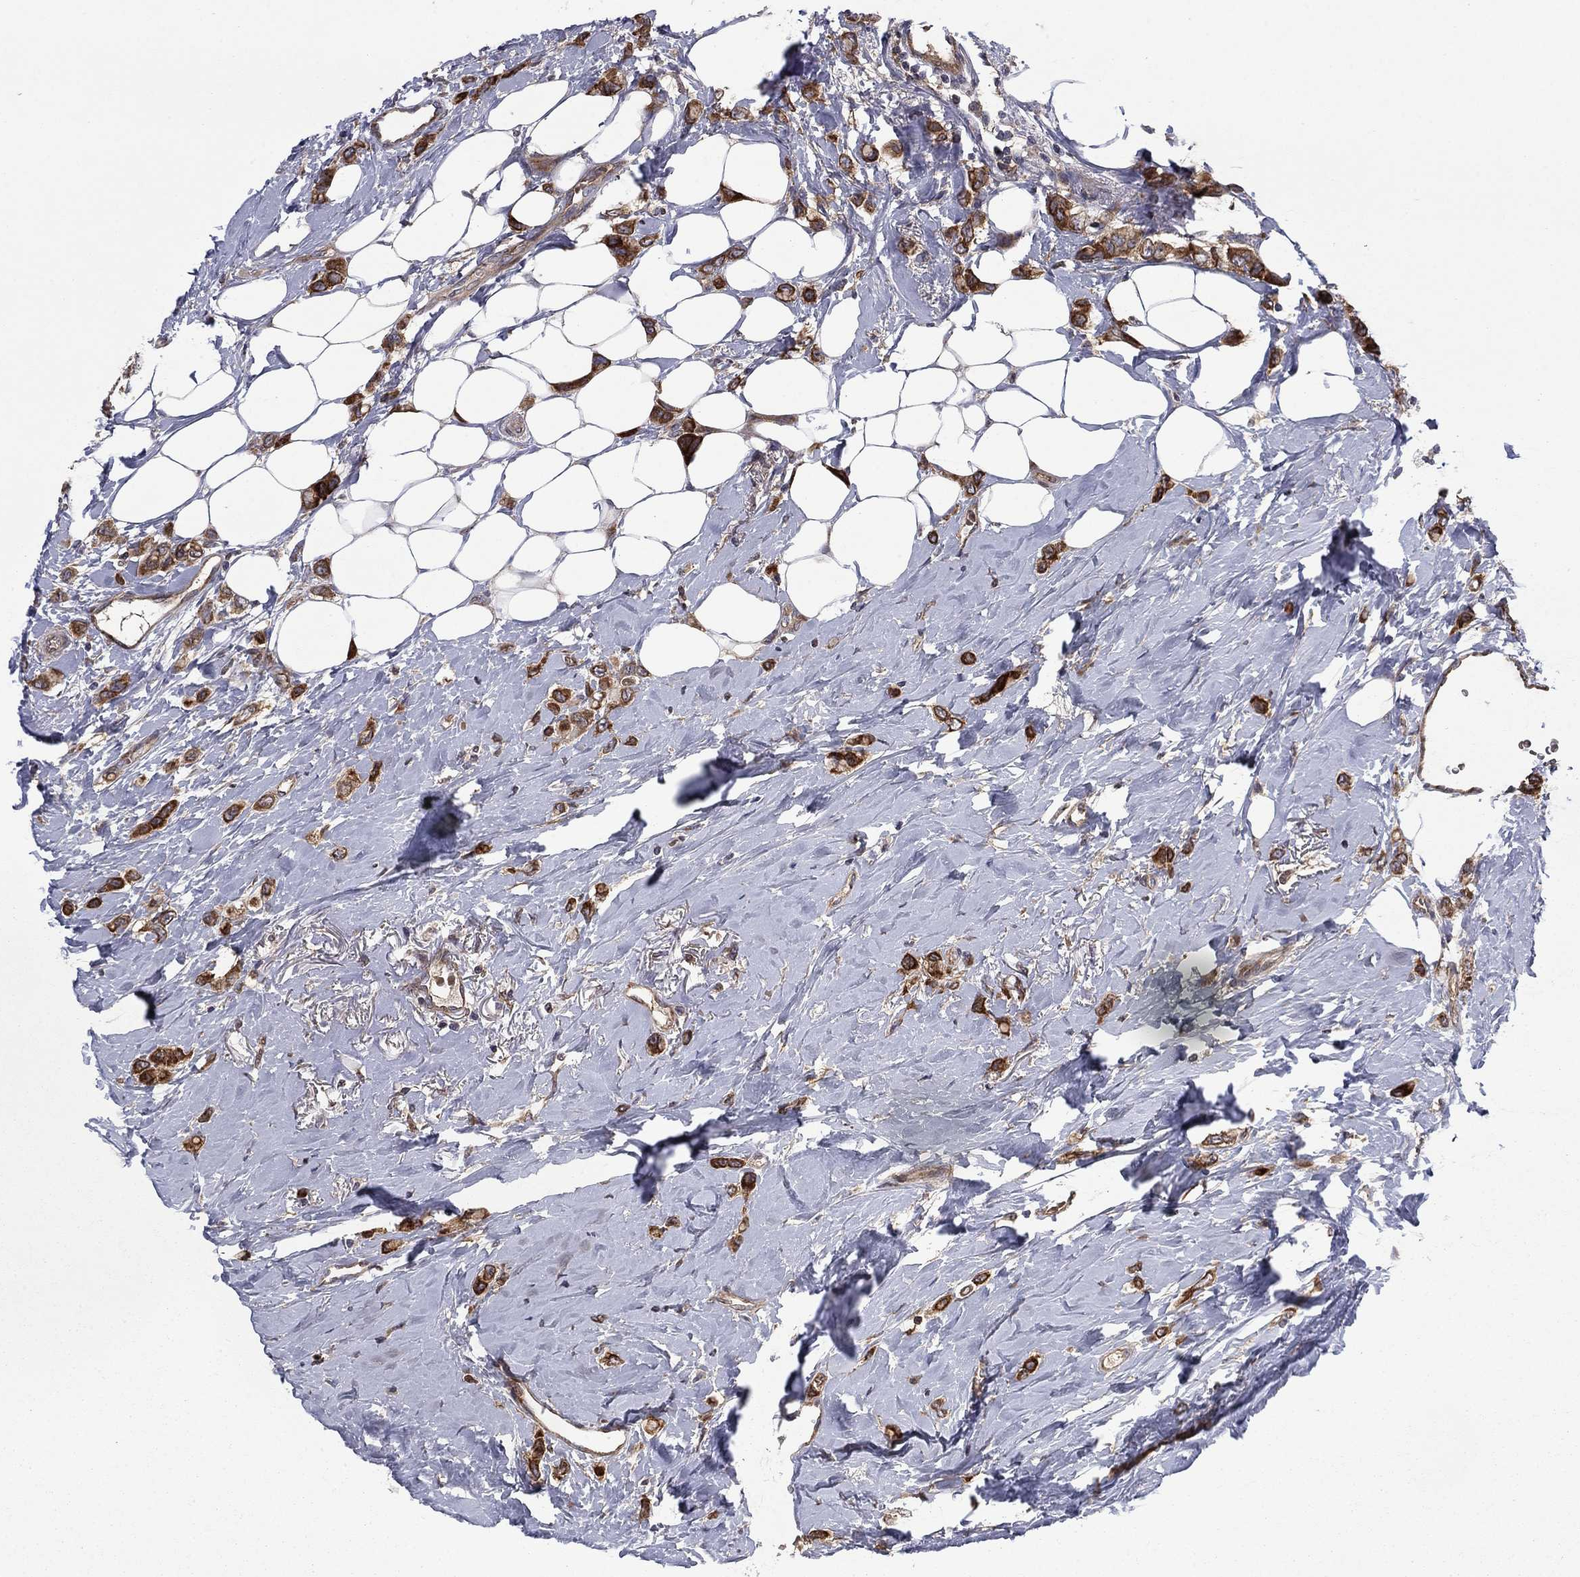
{"staining": {"intensity": "moderate", "quantity": ">75%", "location": "cytoplasmic/membranous"}, "tissue": "breast cancer", "cell_type": "Tumor cells", "image_type": "cancer", "snomed": [{"axis": "morphology", "description": "Lobular carcinoma"}, {"axis": "topography", "description": "Breast"}], "caption": "A histopathology image of breast cancer (lobular carcinoma) stained for a protein exhibits moderate cytoplasmic/membranous brown staining in tumor cells.", "gene": "HDAC4", "patient": {"sex": "female", "age": 66}}